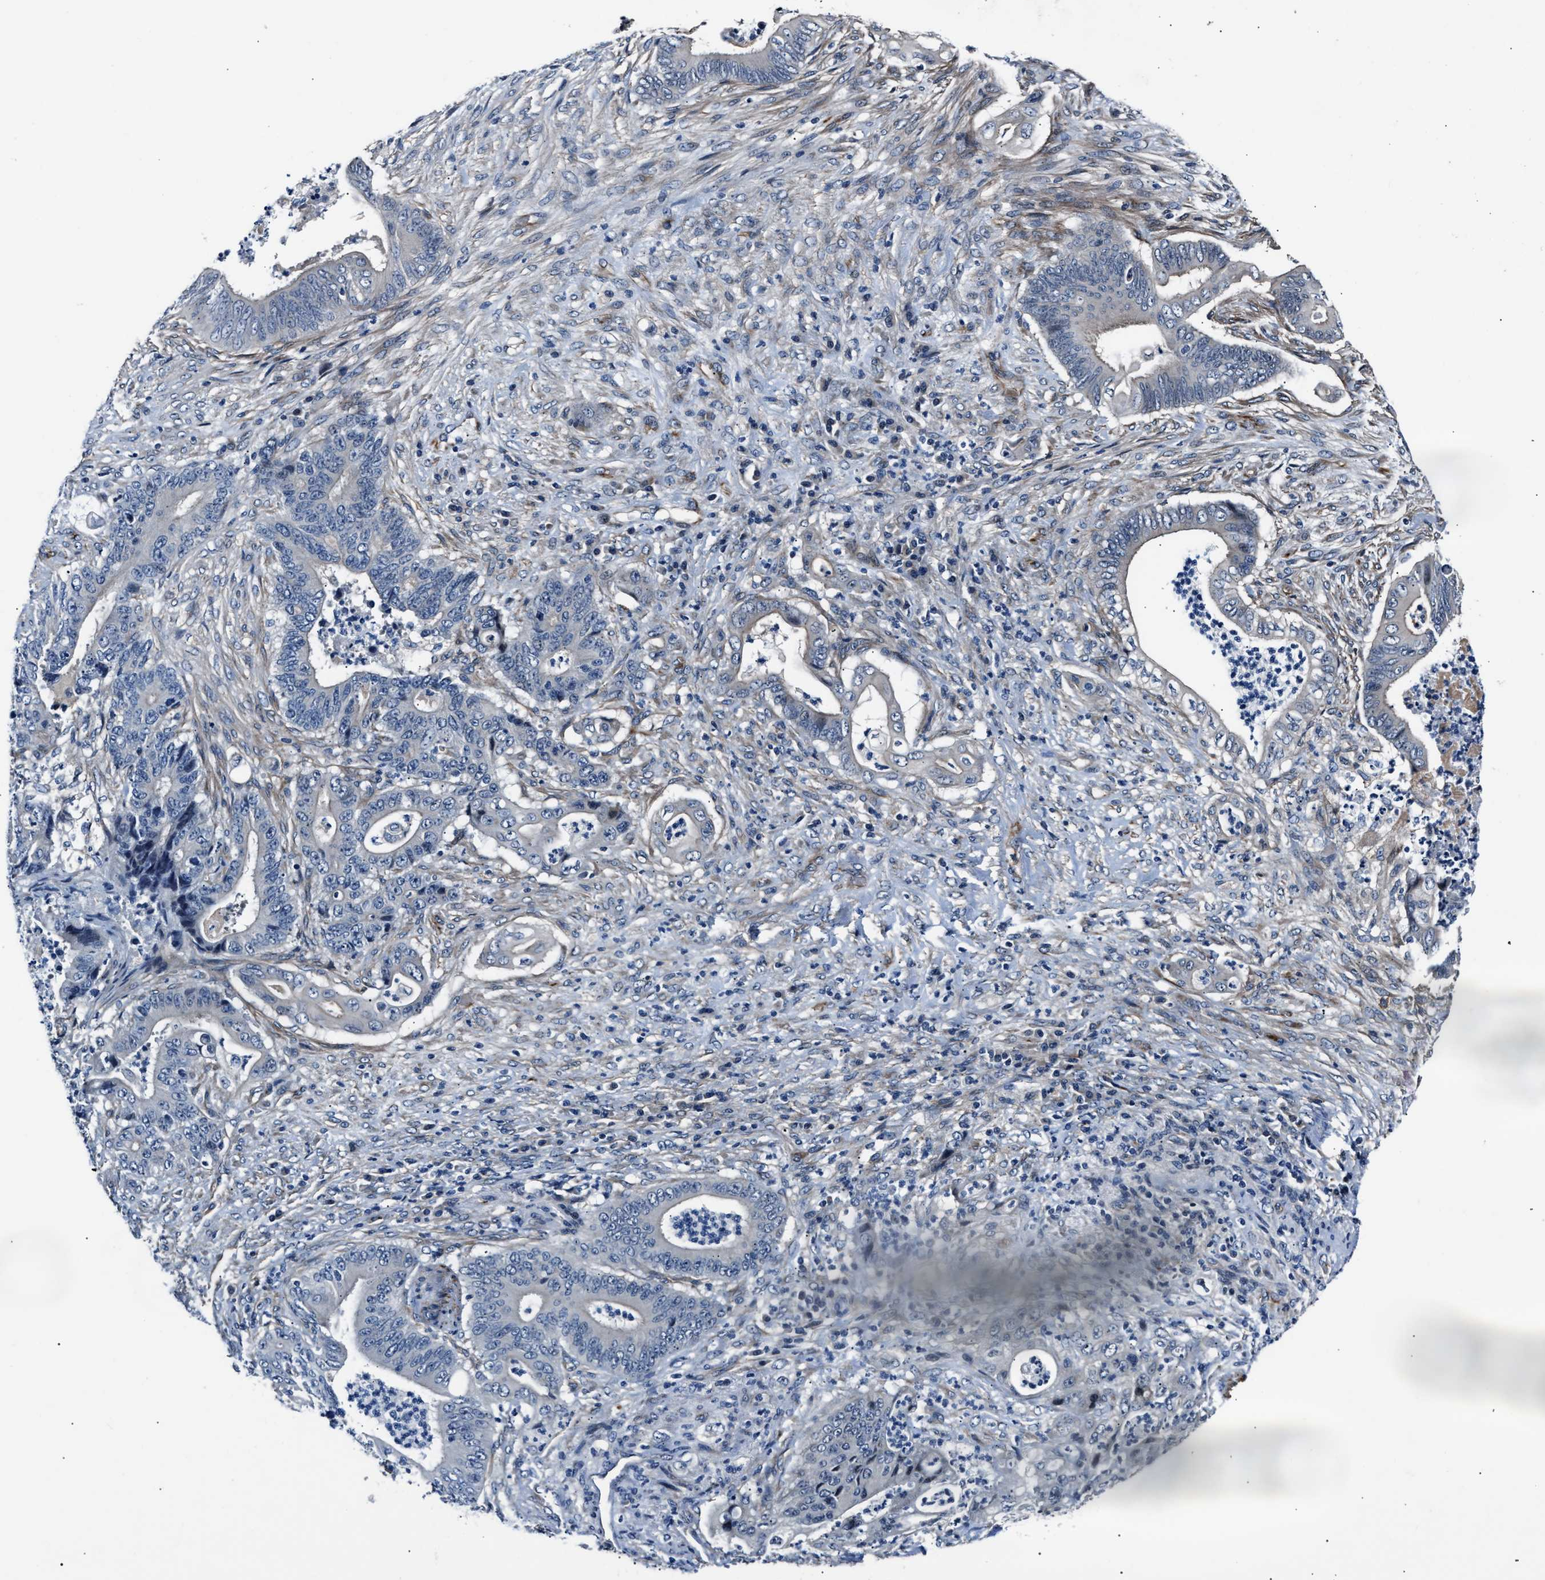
{"staining": {"intensity": "negative", "quantity": "none", "location": "none"}, "tissue": "stomach cancer", "cell_type": "Tumor cells", "image_type": "cancer", "snomed": [{"axis": "morphology", "description": "Adenocarcinoma, NOS"}, {"axis": "topography", "description": "Stomach"}], "caption": "Immunohistochemical staining of human stomach cancer reveals no significant expression in tumor cells. (Stains: DAB (3,3'-diaminobenzidine) immunohistochemistry (IHC) with hematoxylin counter stain, Microscopy: brightfield microscopy at high magnification).", "gene": "MPDZ", "patient": {"sex": "female", "age": 73}}